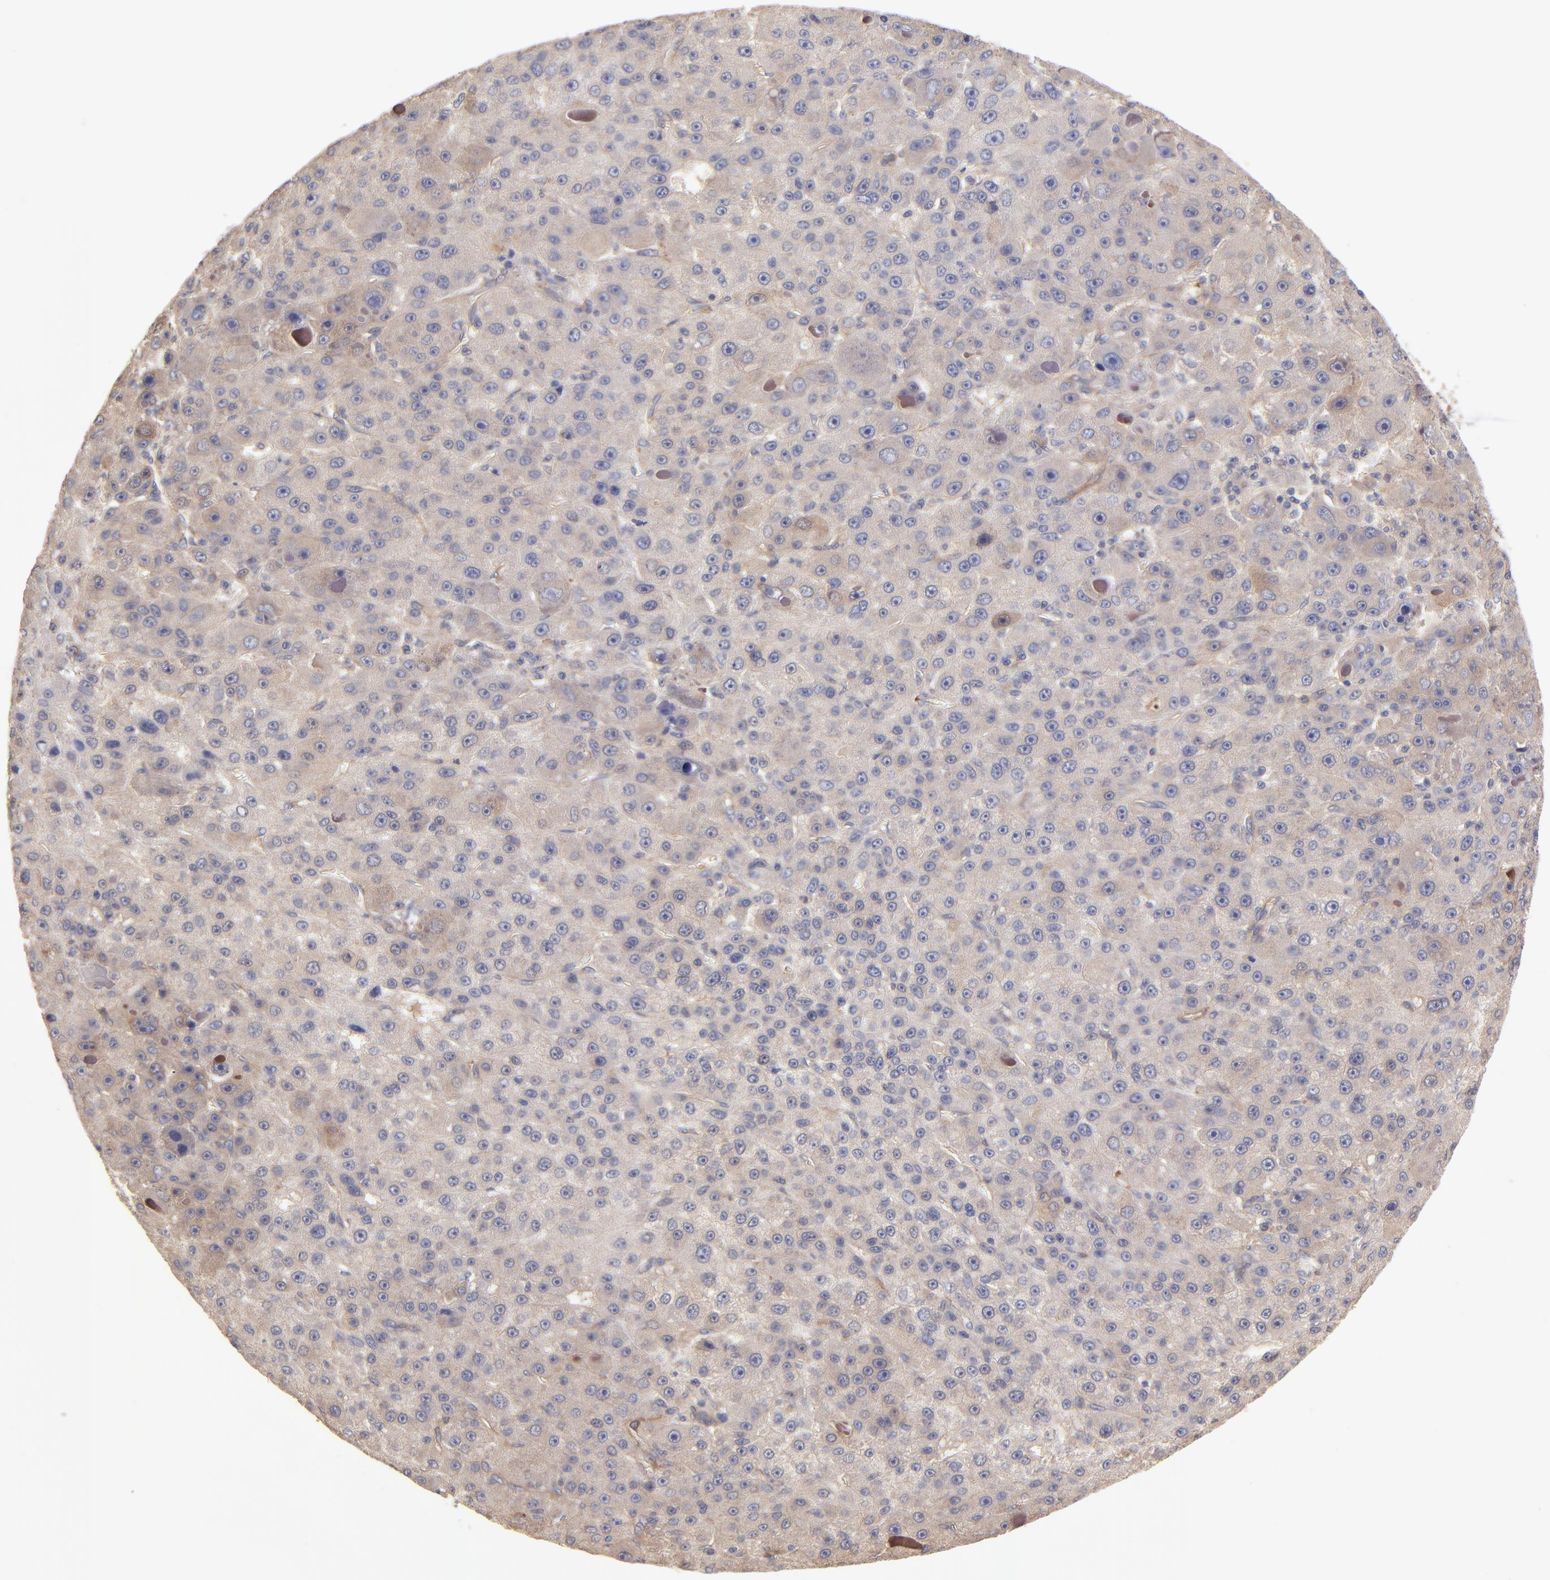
{"staining": {"intensity": "weak", "quantity": "25%-75%", "location": "cytoplasmic/membranous"}, "tissue": "liver cancer", "cell_type": "Tumor cells", "image_type": "cancer", "snomed": [{"axis": "morphology", "description": "Carcinoma, Hepatocellular, NOS"}, {"axis": "topography", "description": "Liver"}], "caption": "Immunohistochemistry (IHC) histopathology image of liver cancer (hepatocellular carcinoma) stained for a protein (brown), which demonstrates low levels of weak cytoplasmic/membranous staining in about 25%-75% of tumor cells.", "gene": "ASB7", "patient": {"sex": "male", "age": 76}}